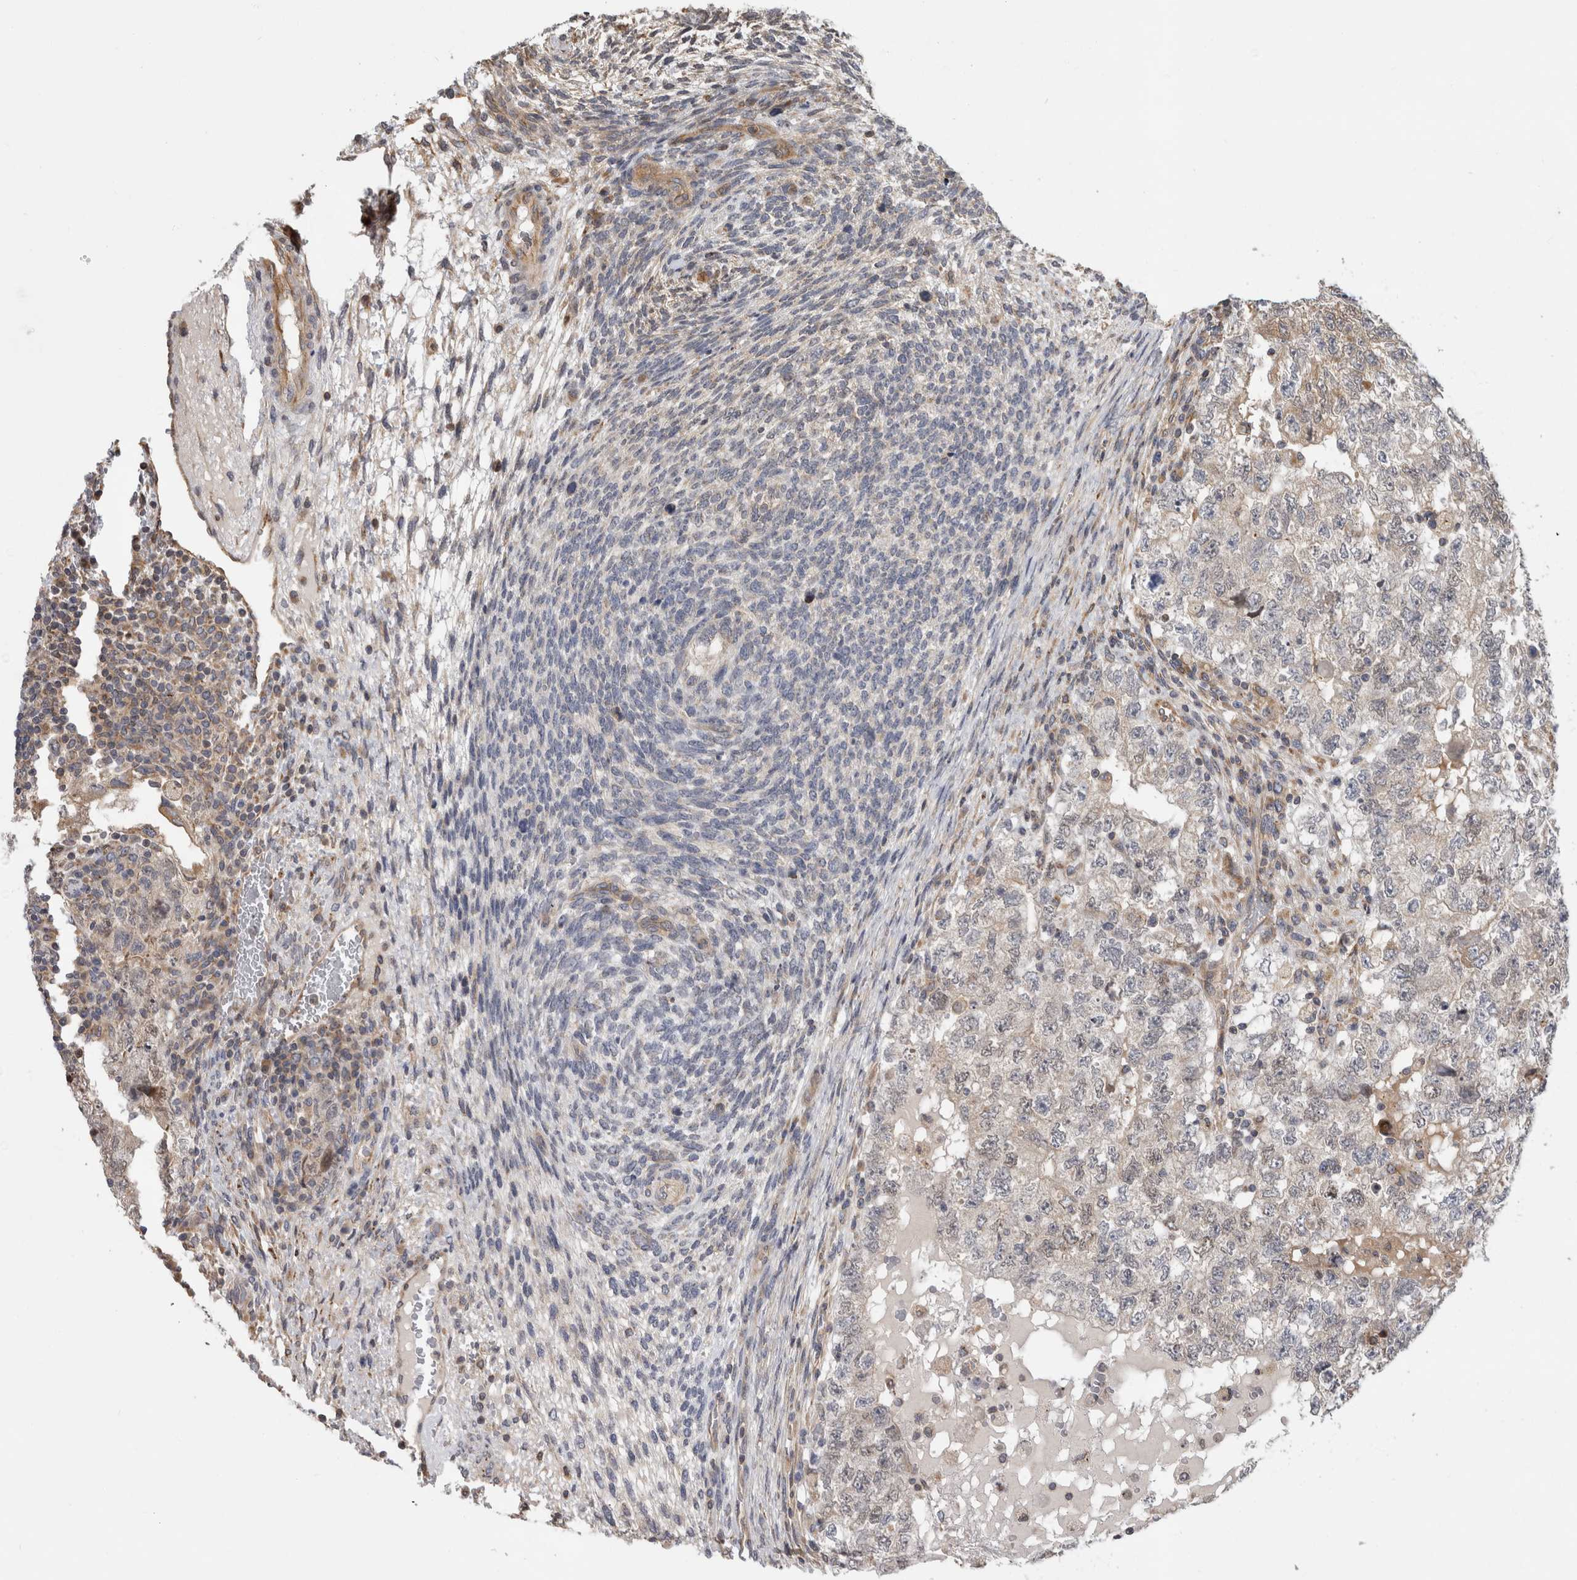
{"staining": {"intensity": "weak", "quantity": "<25%", "location": "nuclear"}, "tissue": "testis cancer", "cell_type": "Tumor cells", "image_type": "cancer", "snomed": [{"axis": "morphology", "description": "Carcinoma, Embryonal, NOS"}, {"axis": "topography", "description": "Testis"}], "caption": "A high-resolution histopathology image shows IHC staining of testis cancer, which exhibits no significant staining in tumor cells.", "gene": "PARP6", "patient": {"sex": "male", "age": 36}}